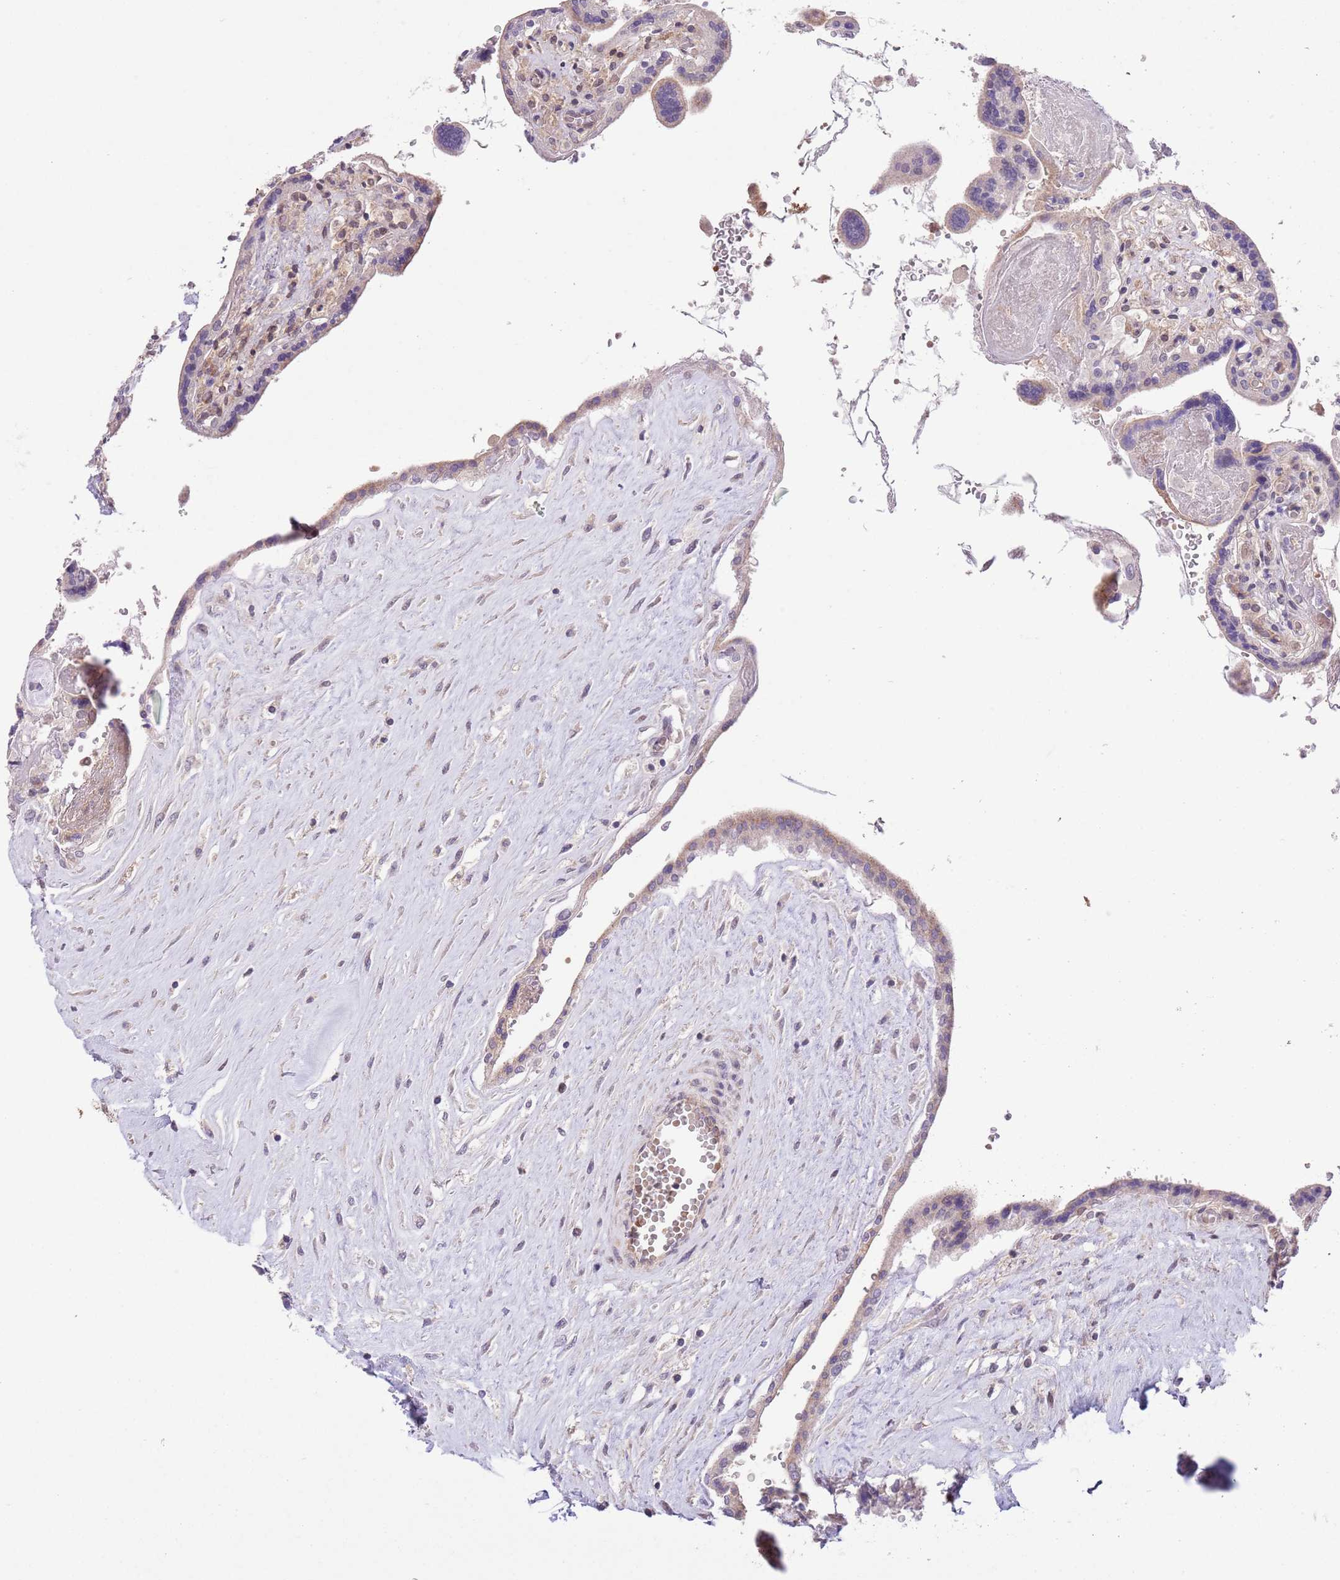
{"staining": {"intensity": "weak", "quantity": "25%-75%", "location": "cytoplasmic/membranous"}, "tissue": "placenta", "cell_type": "Trophoblastic cells", "image_type": "normal", "snomed": [{"axis": "morphology", "description": "Normal tissue, NOS"}, {"axis": "topography", "description": "Placenta"}], "caption": "The immunohistochemical stain highlights weak cytoplasmic/membranous positivity in trophoblastic cells of benign placenta. (DAB IHC with brightfield microscopy, high magnification).", "gene": "HDHD2", "patient": {"sex": "female", "age": 37}}